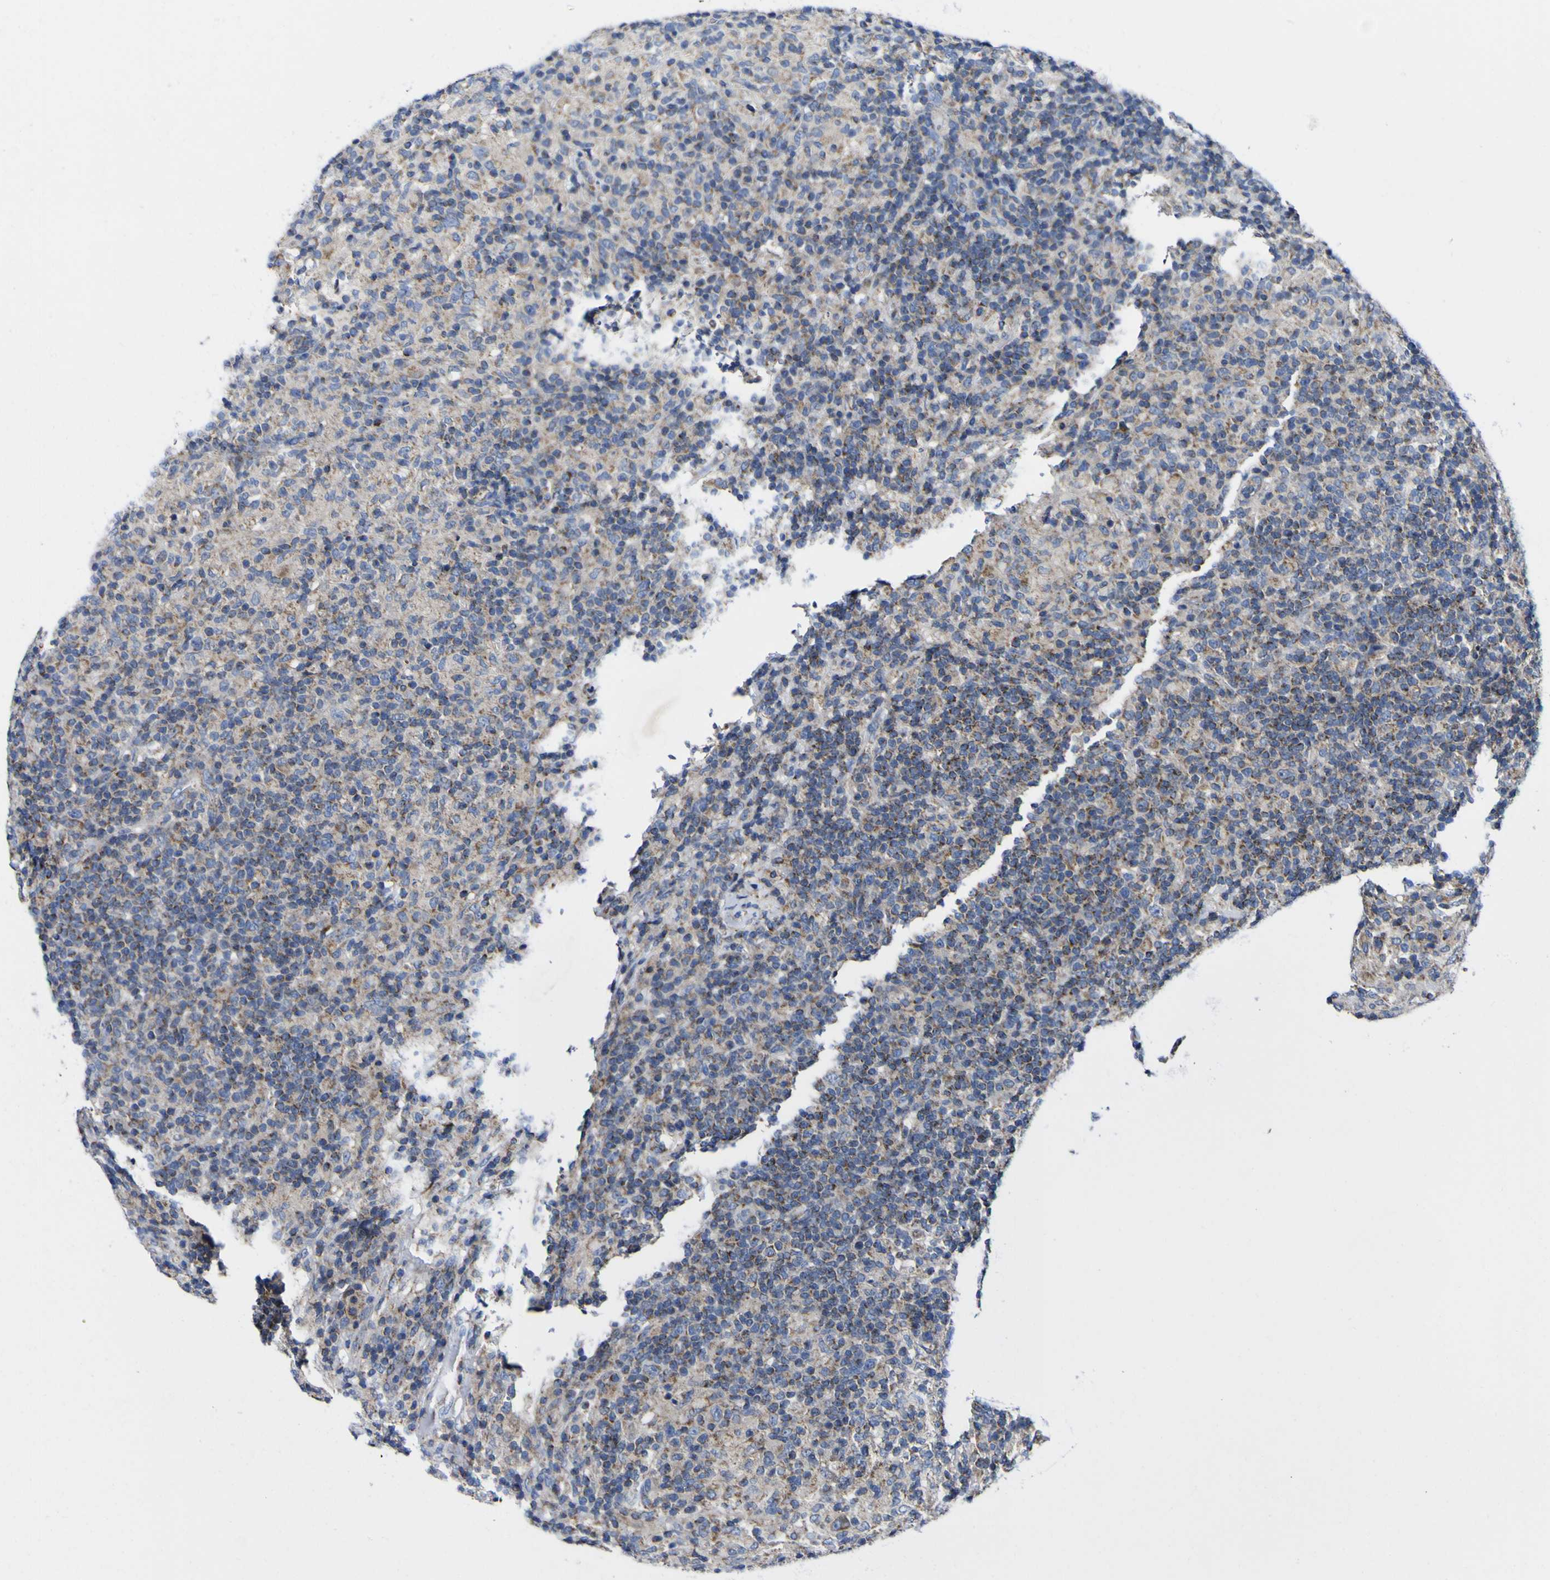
{"staining": {"intensity": "moderate", "quantity": ">75%", "location": "cytoplasmic/membranous"}, "tissue": "lymphoma", "cell_type": "Tumor cells", "image_type": "cancer", "snomed": [{"axis": "morphology", "description": "Hodgkin's disease, NOS"}, {"axis": "topography", "description": "Lymph node"}], "caption": "Immunohistochemistry (IHC) of Hodgkin's disease shows medium levels of moderate cytoplasmic/membranous staining in about >75% of tumor cells.", "gene": "CCDC90B", "patient": {"sex": "male", "age": 70}}